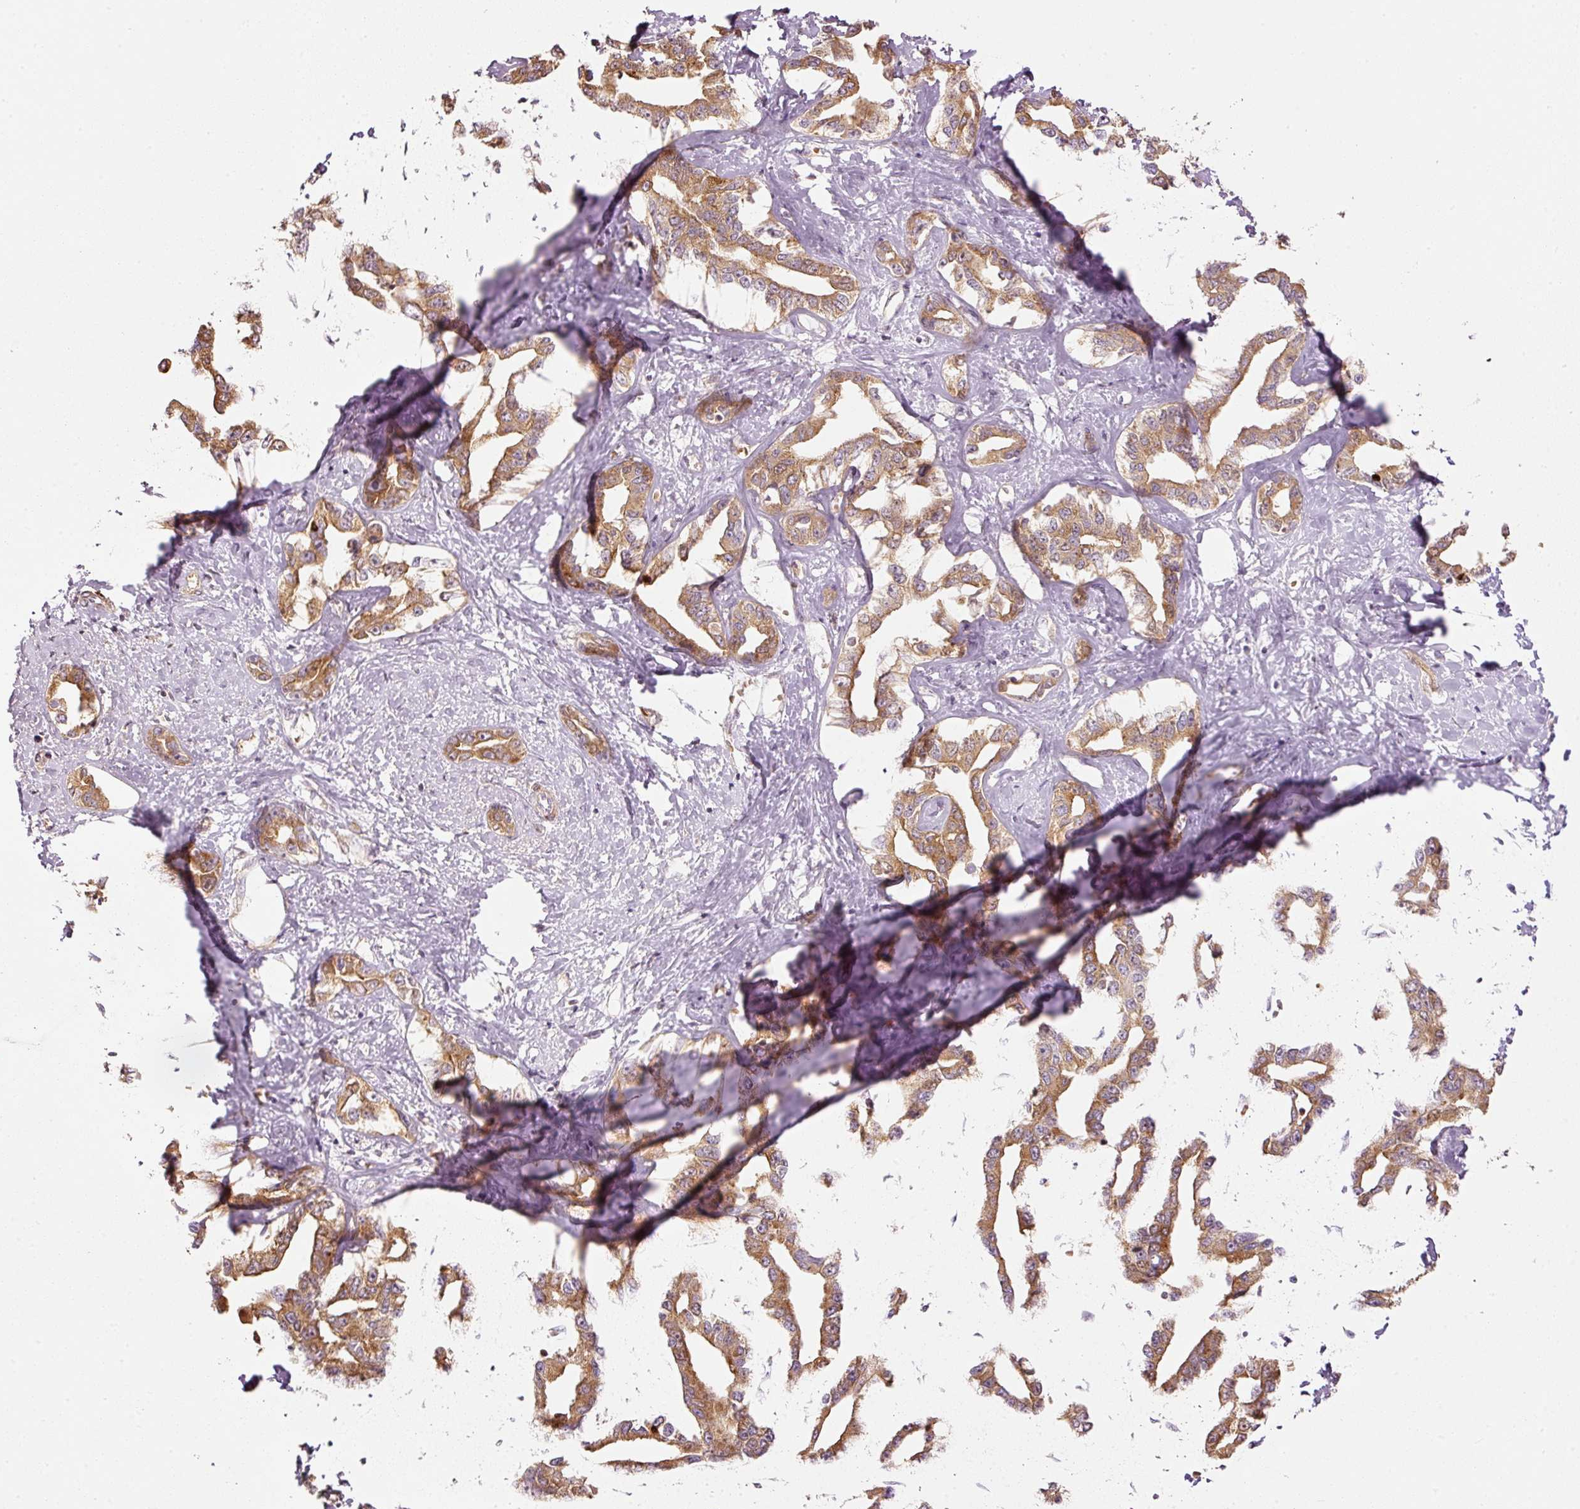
{"staining": {"intensity": "moderate", "quantity": ">75%", "location": "cytoplasmic/membranous"}, "tissue": "liver cancer", "cell_type": "Tumor cells", "image_type": "cancer", "snomed": [{"axis": "morphology", "description": "Cholangiocarcinoma"}, {"axis": "topography", "description": "Liver"}], "caption": "Immunohistochemistry (IHC) photomicrograph of neoplastic tissue: cholangiocarcinoma (liver) stained using IHC exhibits medium levels of moderate protein expression localized specifically in the cytoplasmic/membranous of tumor cells, appearing as a cytoplasmic/membranous brown color.", "gene": "SERPING1", "patient": {"sex": "male", "age": 59}}